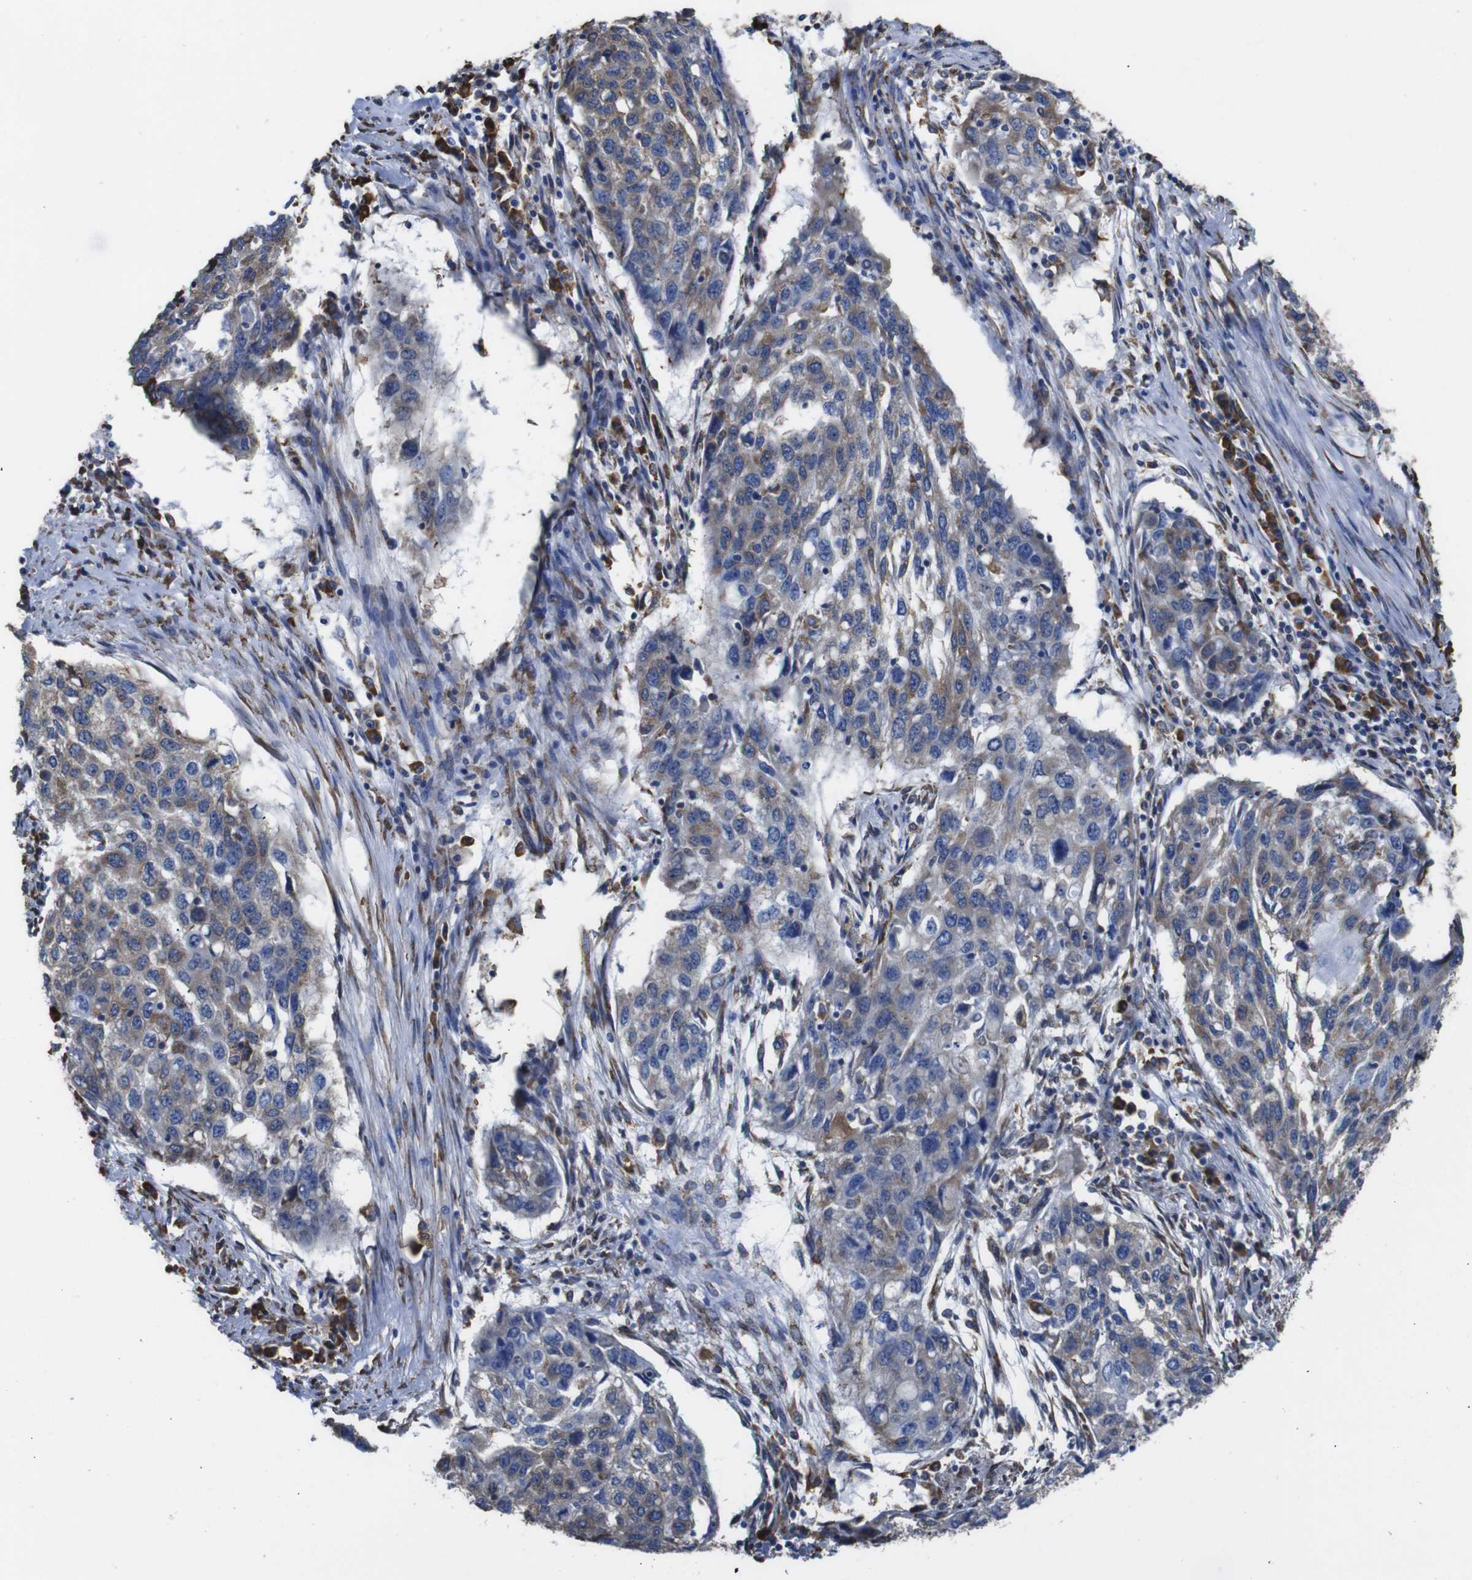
{"staining": {"intensity": "moderate", "quantity": "25%-75%", "location": "cytoplasmic/membranous"}, "tissue": "lung cancer", "cell_type": "Tumor cells", "image_type": "cancer", "snomed": [{"axis": "morphology", "description": "Squamous cell carcinoma, NOS"}, {"axis": "topography", "description": "Lung"}], "caption": "There is medium levels of moderate cytoplasmic/membranous staining in tumor cells of lung cancer (squamous cell carcinoma), as demonstrated by immunohistochemical staining (brown color).", "gene": "PPIB", "patient": {"sex": "female", "age": 63}}